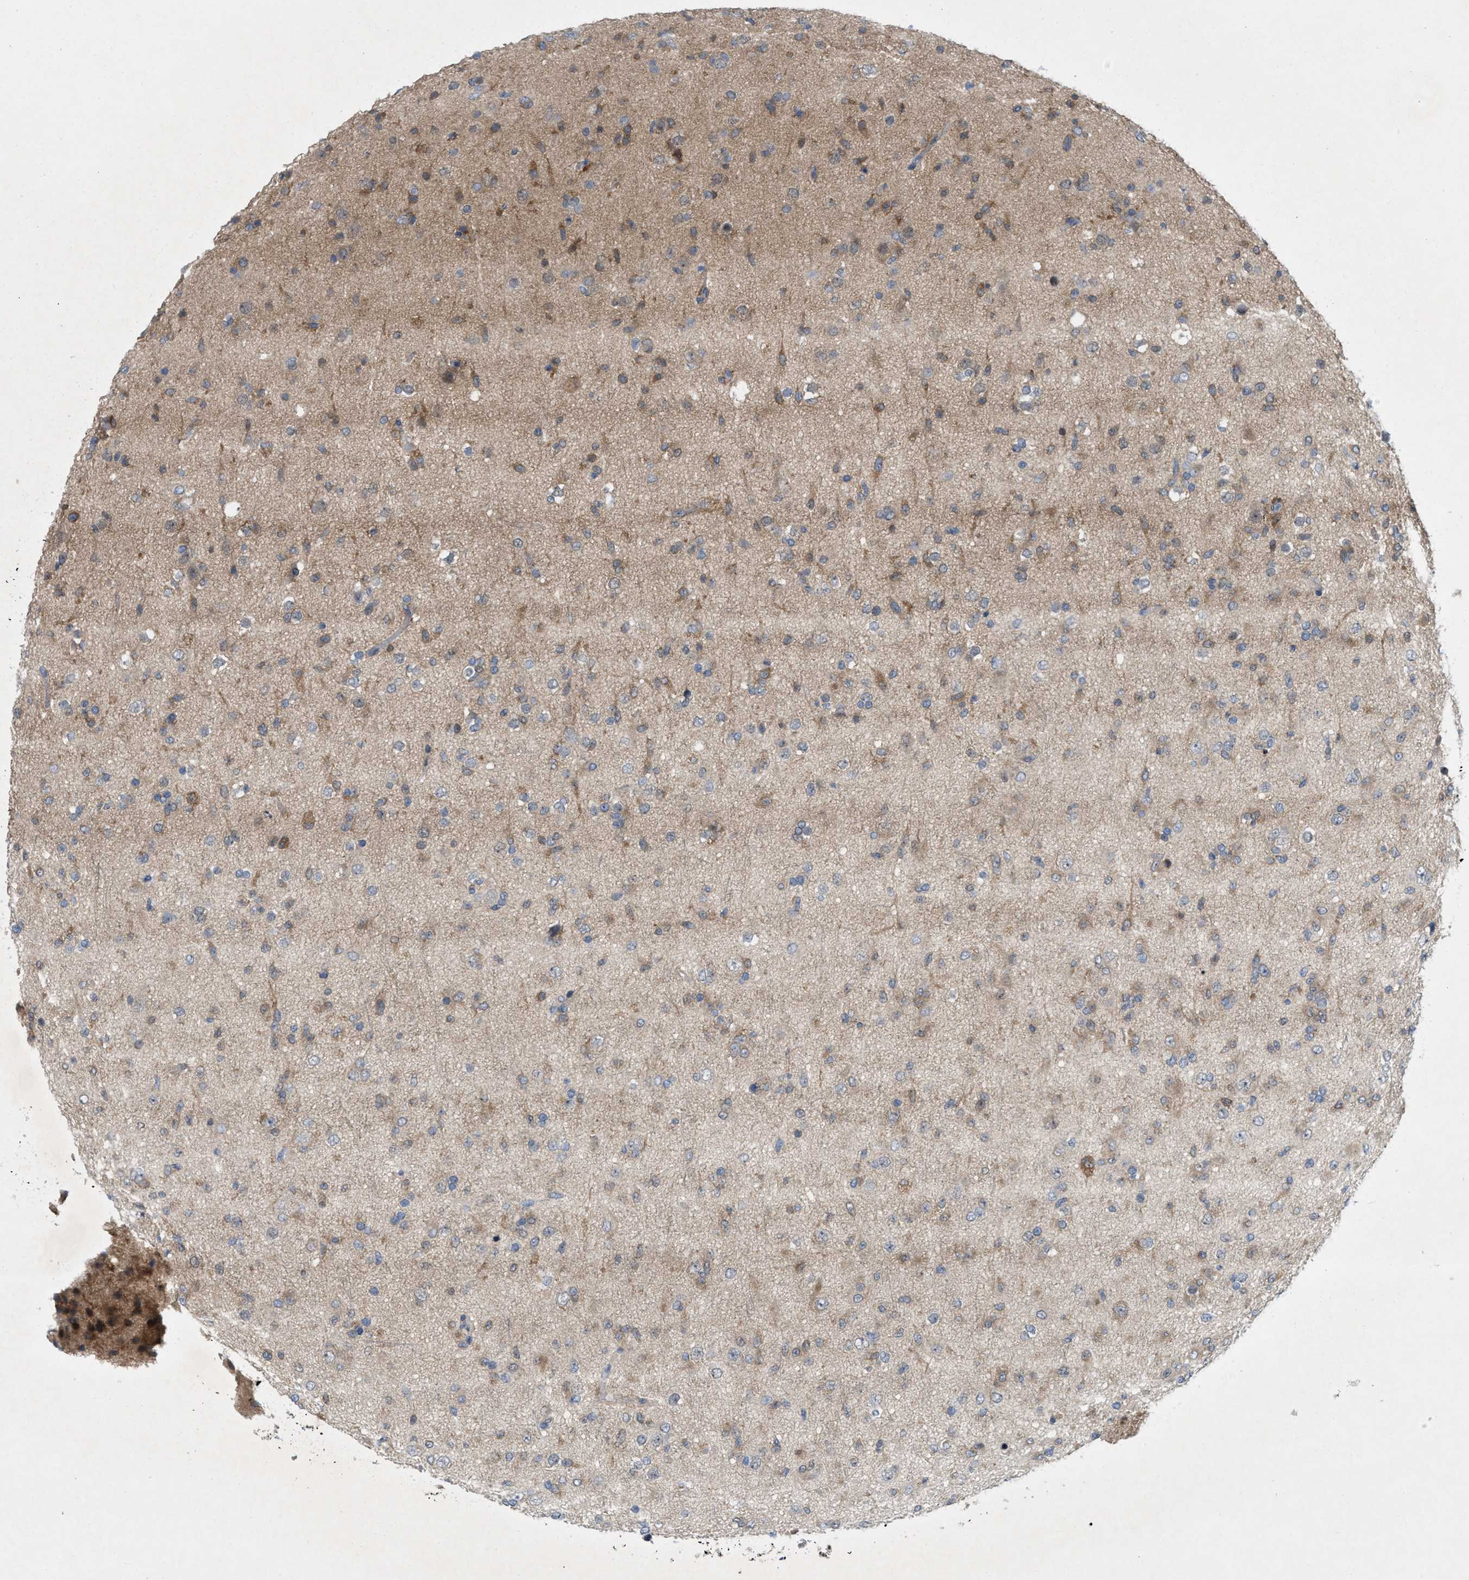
{"staining": {"intensity": "moderate", "quantity": "<25%", "location": "cytoplasmic/membranous"}, "tissue": "glioma", "cell_type": "Tumor cells", "image_type": "cancer", "snomed": [{"axis": "morphology", "description": "Glioma, malignant, Low grade"}, {"axis": "topography", "description": "Brain"}], "caption": "There is low levels of moderate cytoplasmic/membranous expression in tumor cells of malignant glioma (low-grade), as demonstrated by immunohistochemical staining (brown color).", "gene": "WIPI2", "patient": {"sex": "male", "age": 65}}